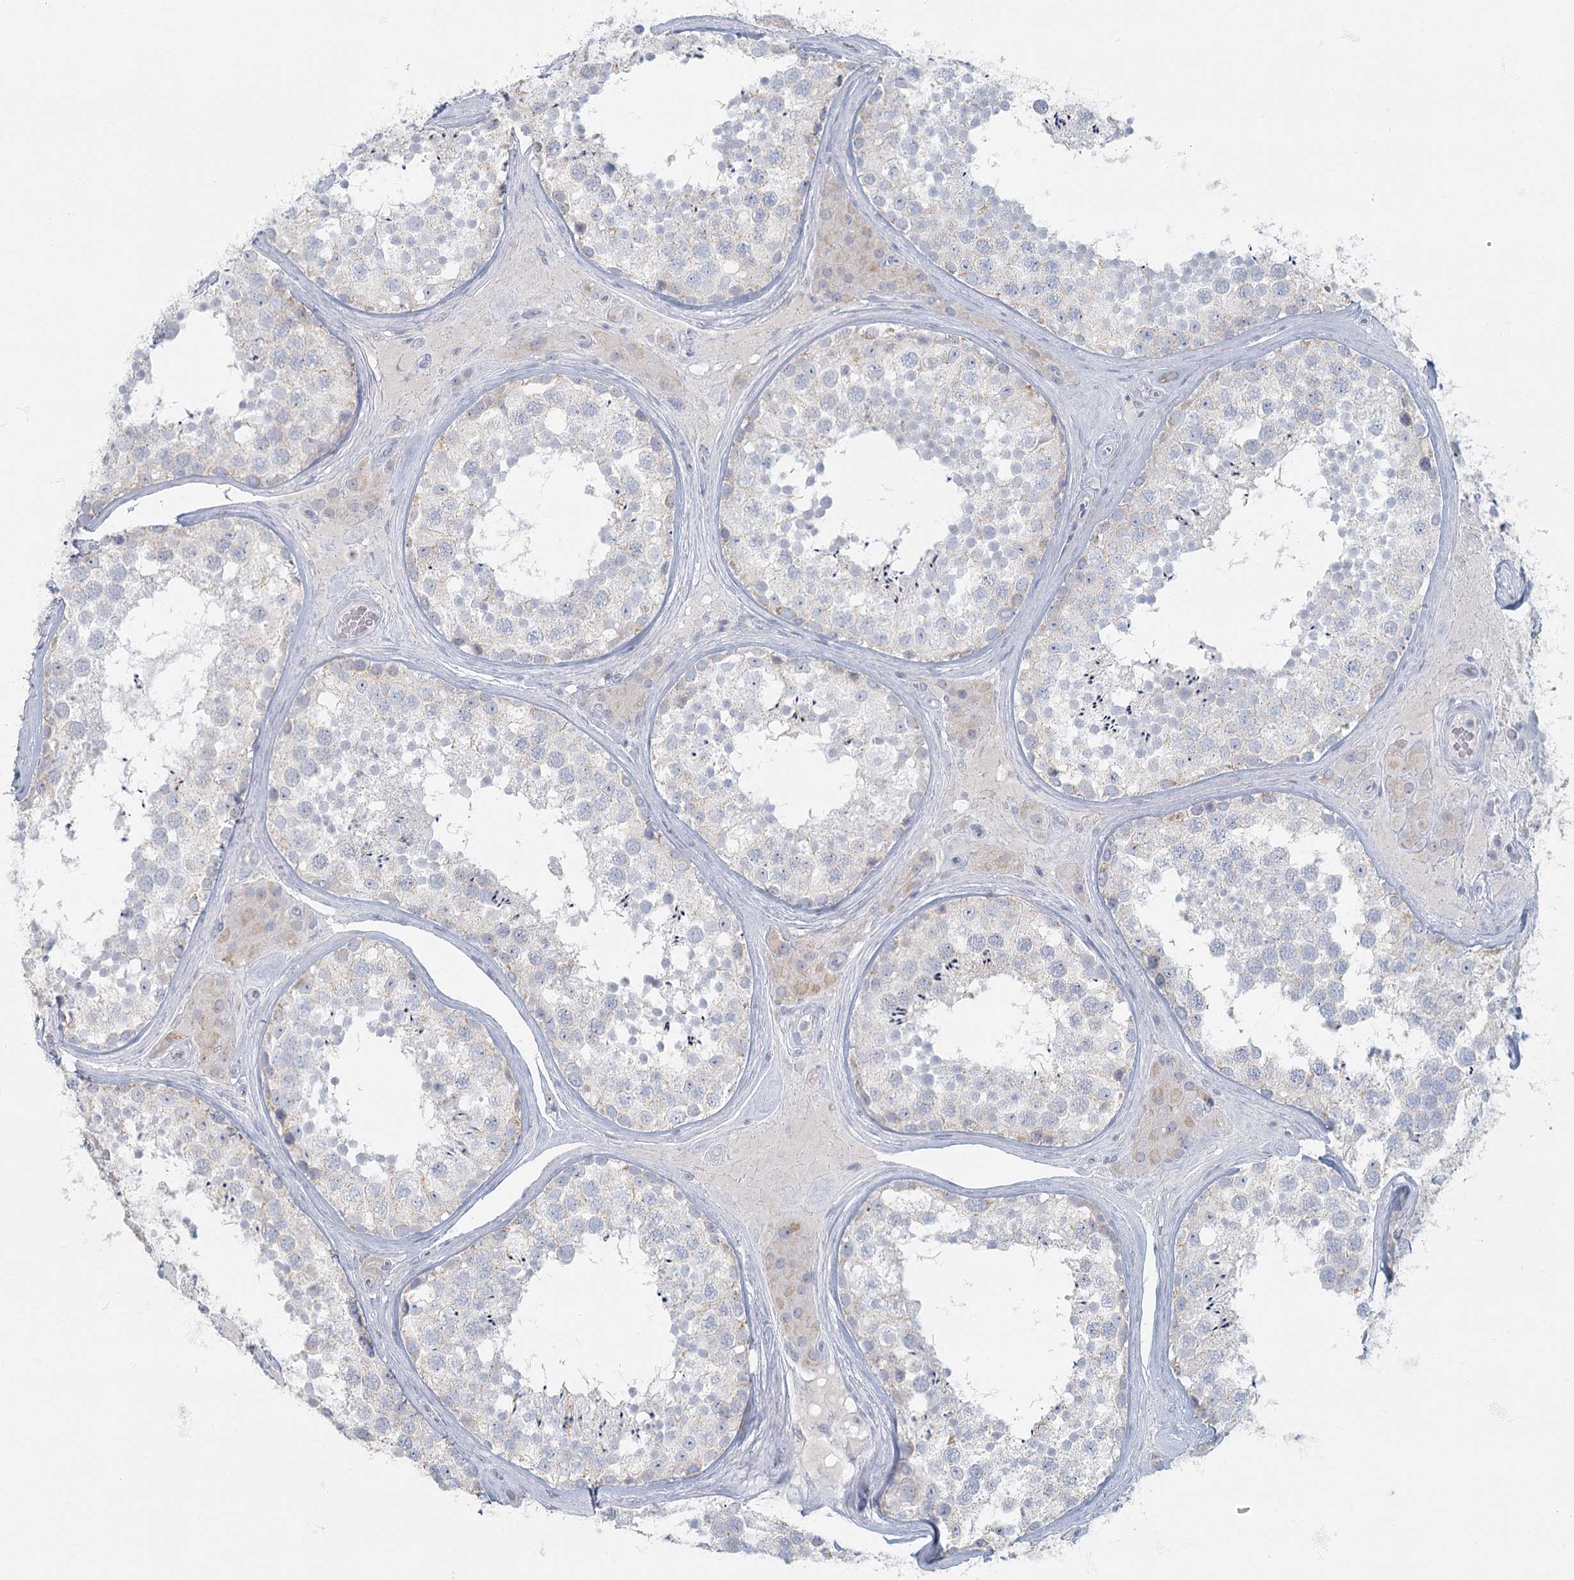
{"staining": {"intensity": "negative", "quantity": "none", "location": "none"}, "tissue": "testis", "cell_type": "Cells in seminiferous ducts", "image_type": "normal", "snomed": [{"axis": "morphology", "description": "Normal tissue, NOS"}, {"axis": "topography", "description": "Testis"}], "caption": "IHC image of normal testis stained for a protein (brown), which exhibits no staining in cells in seminiferous ducts. Nuclei are stained in blue.", "gene": "FAM110C", "patient": {"sex": "male", "age": 46}}